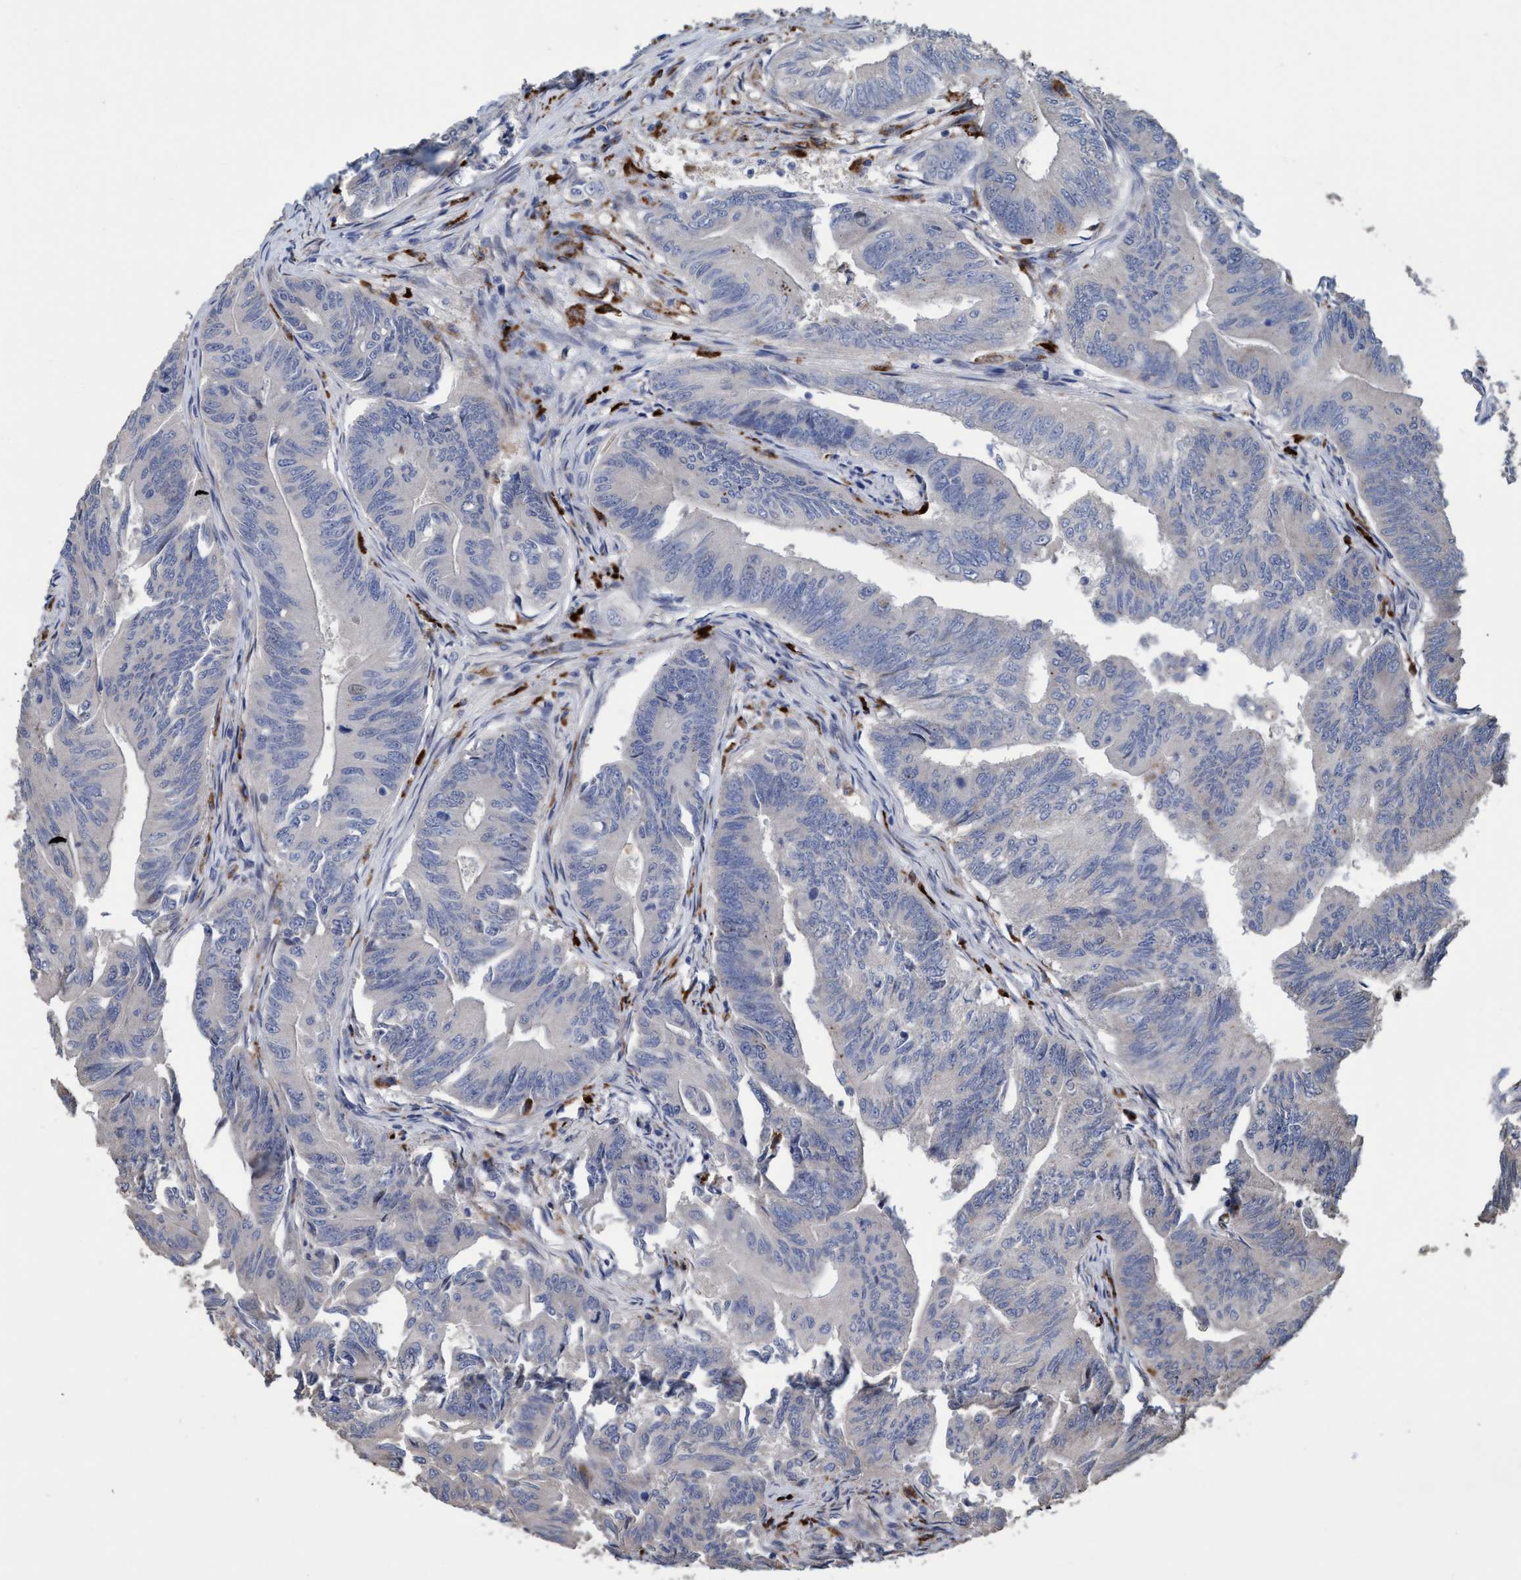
{"staining": {"intensity": "negative", "quantity": "none", "location": "none"}, "tissue": "colorectal cancer", "cell_type": "Tumor cells", "image_type": "cancer", "snomed": [{"axis": "morphology", "description": "Adenoma, NOS"}, {"axis": "morphology", "description": "Adenocarcinoma, NOS"}, {"axis": "topography", "description": "Colon"}], "caption": "Immunohistochemistry of human colorectal adenocarcinoma displays no staining in tumor cells. The staining was performed using DAB to visualize the protein expression in brown, while the nuclei were stained in blue with hematoxylin (Magnification: 20x).", "gene": "BBS9", "patient": {"sex": "male", "age": 79}}